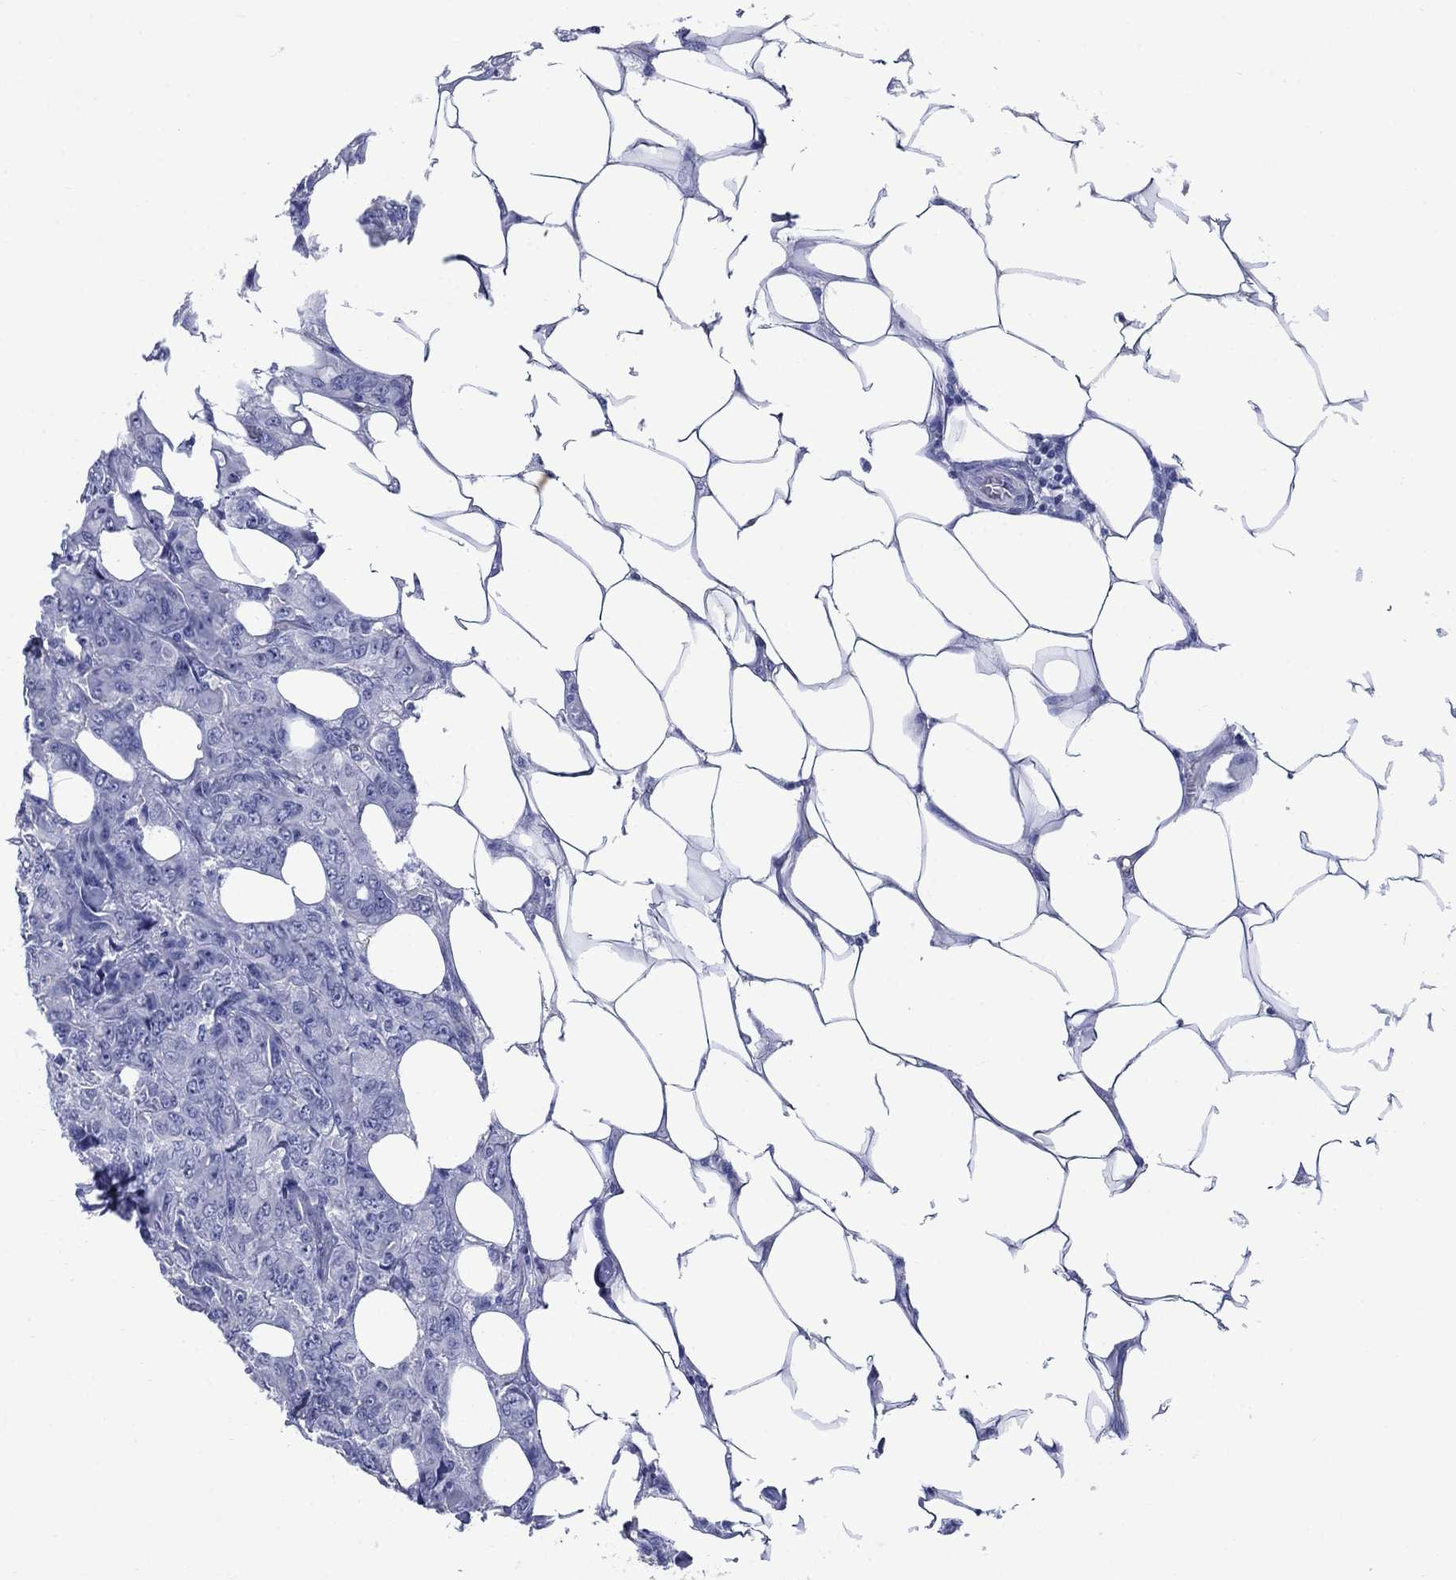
{"staining": {"intensity": "negative", "quantity": "none", "location": "none"}, "tissue": "breast cancer", "cell_type": "Tumor cells", "image_type": "cancer", "snomed": [{"axis": "morphology", "description": "Duct carcinoma"}, {"axis": "topography", "description": "Breast"}], "caption": "Image shows no protein expression in tumor cells of infiltrating ductal carcinoma (breast) tissue.", "gene": "SMCP", "patient": {"sex": "female", "age": 43}}